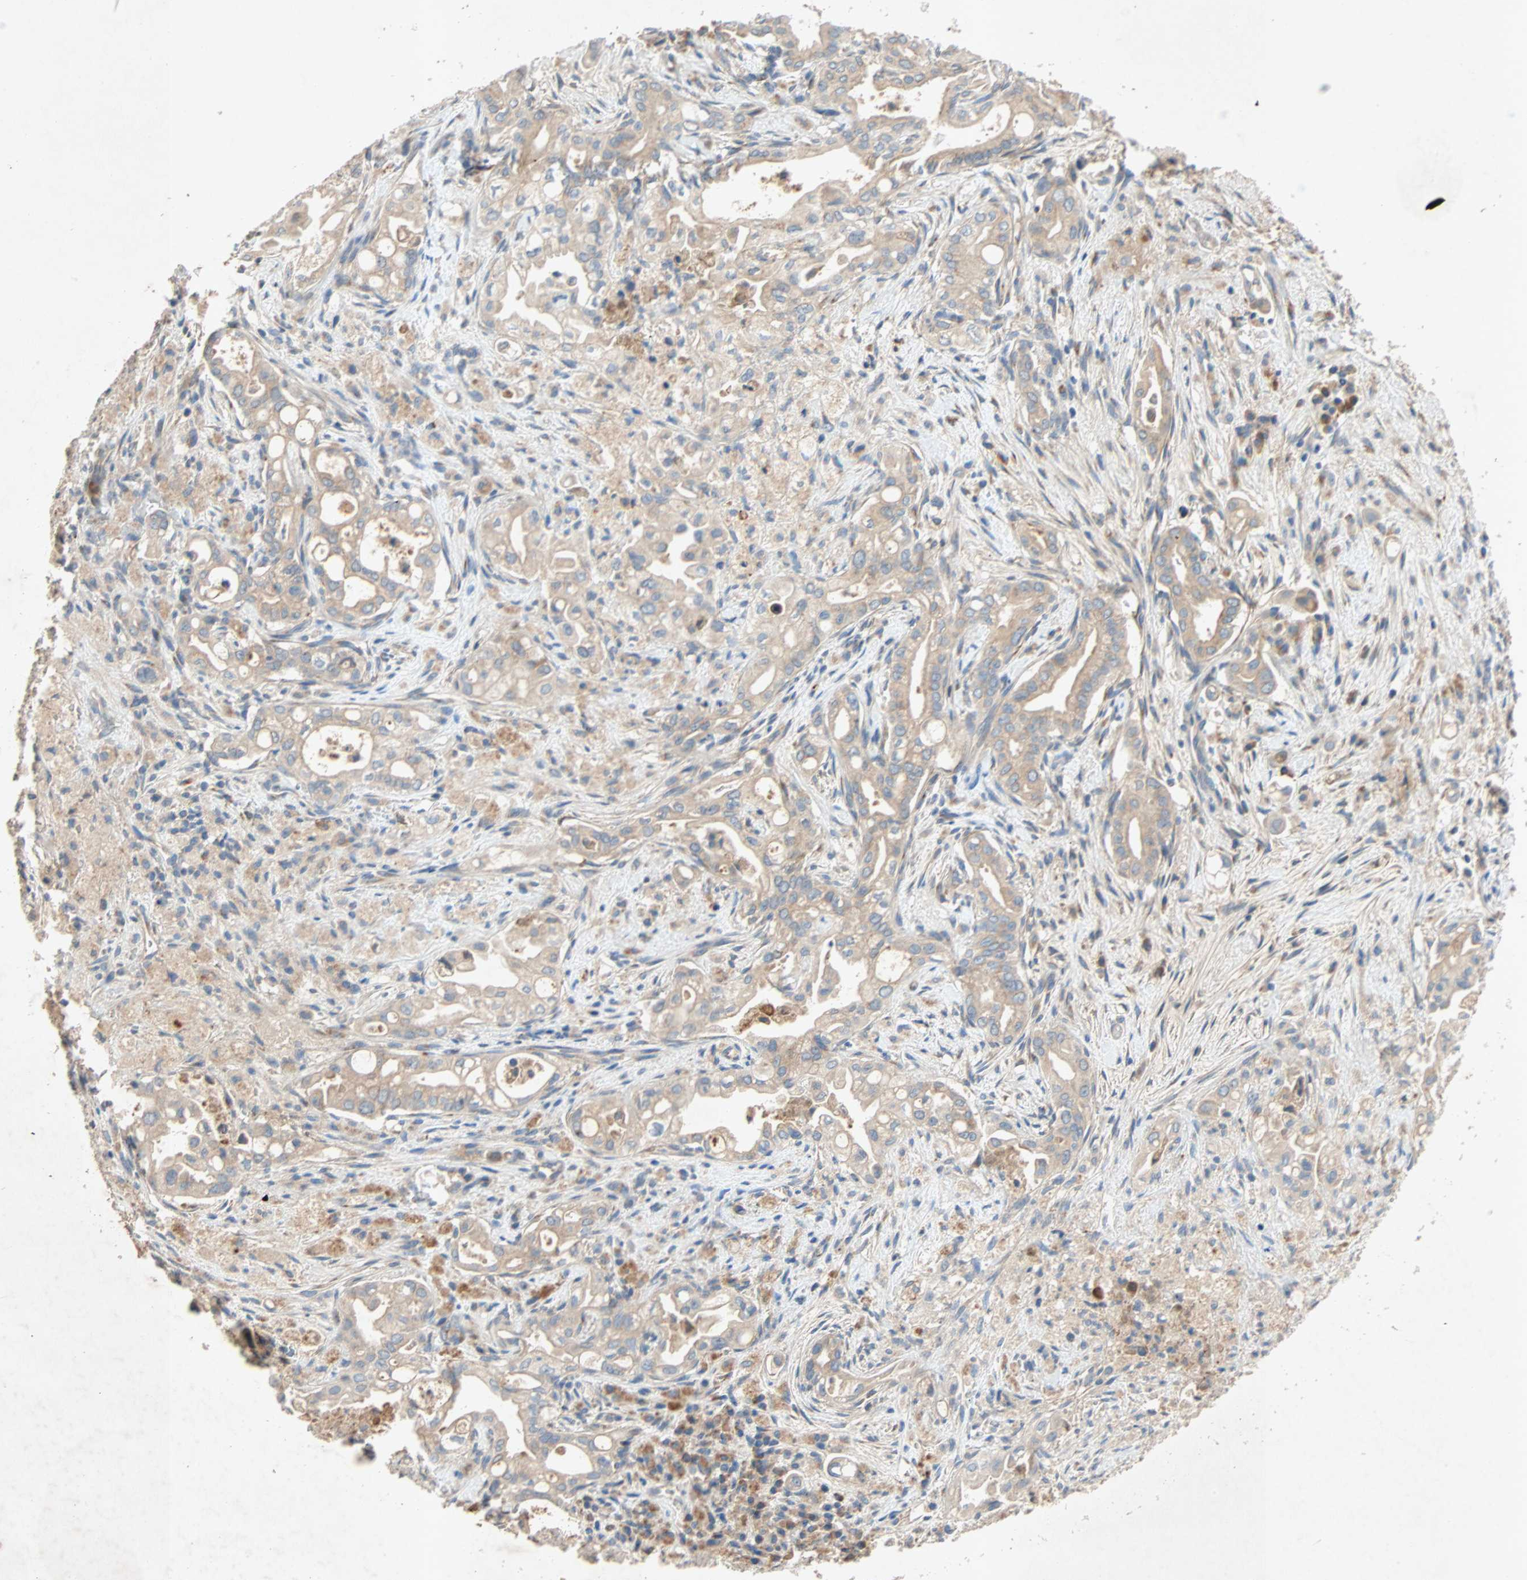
{"staining": {"intensity": "weak", "quantity": ">75%", "location": "cytoplasmic/membranous"}, "tissue": "liver cancer", "cell_type": "Tumor cells", "image_type": "cancer", "snomed": [{"axis": "morphology", "description": "Cholangiocarcinoma"}, {"axis": "topography", "description": "Liver"}], "caption": "Protein positivity by IHC displays weak cytoplasmic/membranous expression in approximately >75% of tumor cells in liver cholangiocarcinoma.", "gene": "XYLT1", "patient": {"sex": "female", "age": 68}}